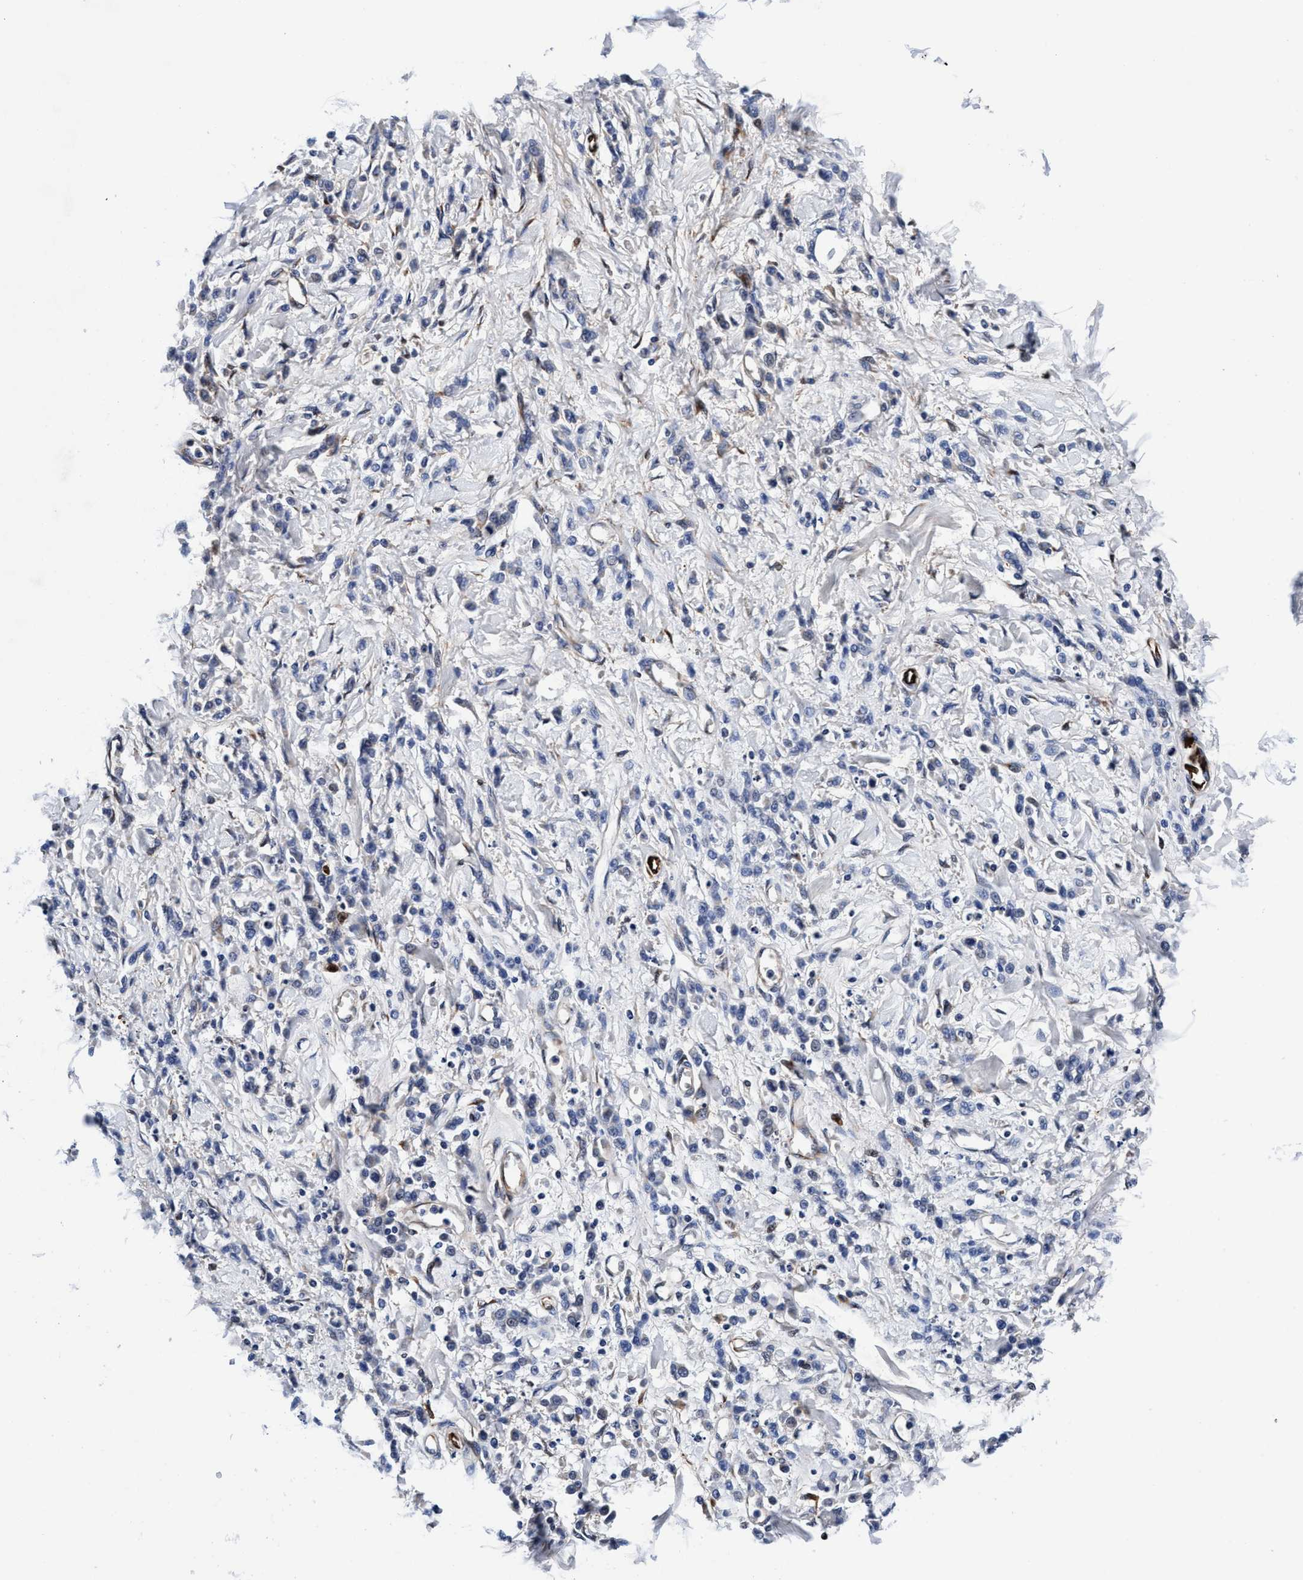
{"staining": {"intensity": "negative", "quantity": "none", "location": "none"}, "tissue": "stomach cancer", "cell_type": "Tumor cells", "image_type": "cancer", "snomed": [{"axis": "morphology", "description": "Normal tissue, NOS"}, {"axis": "morphology", "description": "Adenocarcinoma, NOS"}, {"axis": "topography", "description": "Stomach"}], "caption": "IHC photomicrograph of stomach adenocarcinoma stained for a protein (brown), which reveals no expression in tumor cells.", "gene": "UBALD2", "patient": {"sex": "male", "age": 82}}